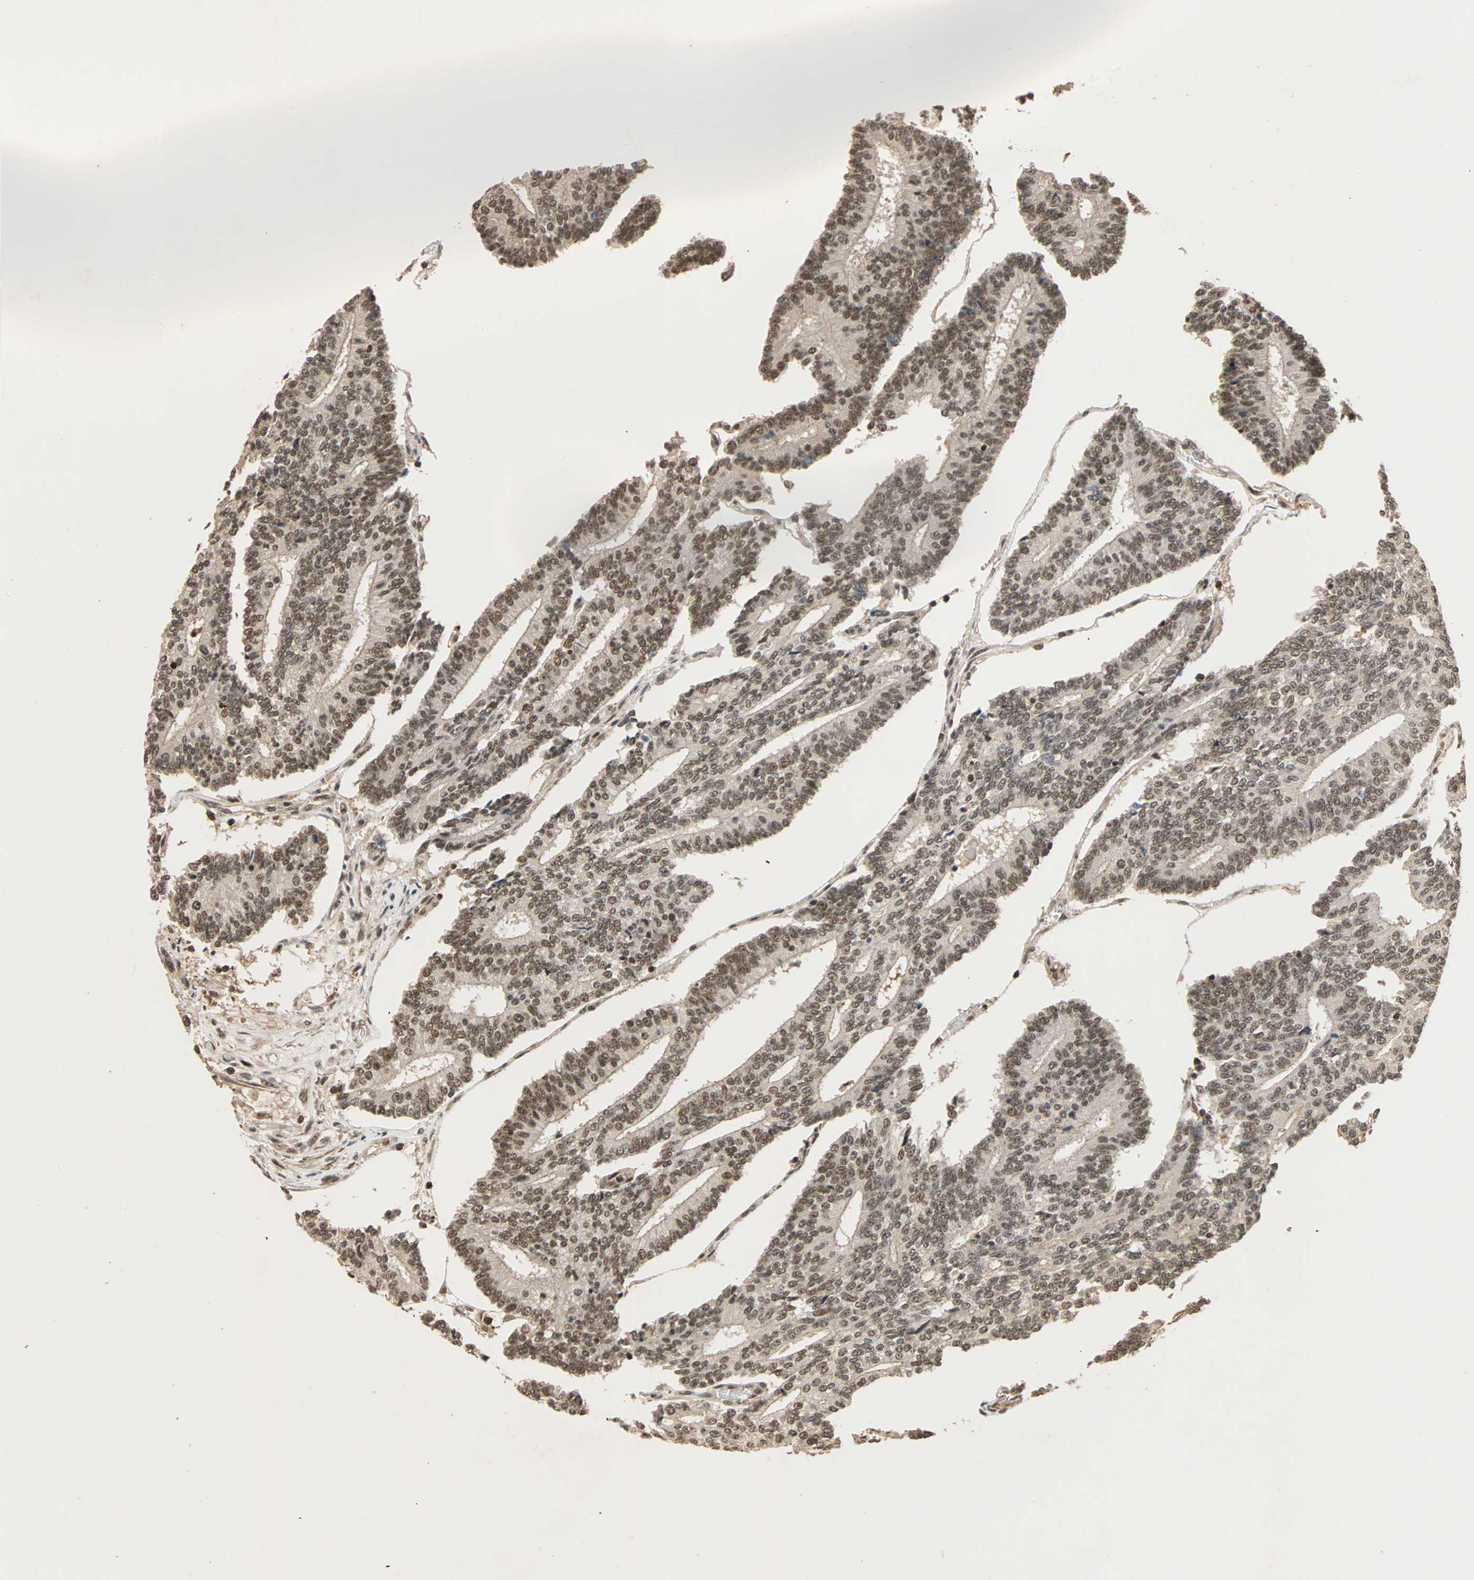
{"staining": {"intensity": "moderate", "quantity": ">75%", "location": "nuclear"}, "tissue": "prostate cancer", "cell_type": "Tumor cells", "image_type": "cancer", "snomed": [{"axis": "morphology", "description": "Adenocarcinoma, High grade"}, {"axis": "topography", "description": "Prostate"}], "caption": "Moderate nuclear expression for a protein is appreciated in about >75% of tumor cells of prostate cancer using IHC.", "gene": "CDC5L", "patient": {"sex": "male", "age": 55}}